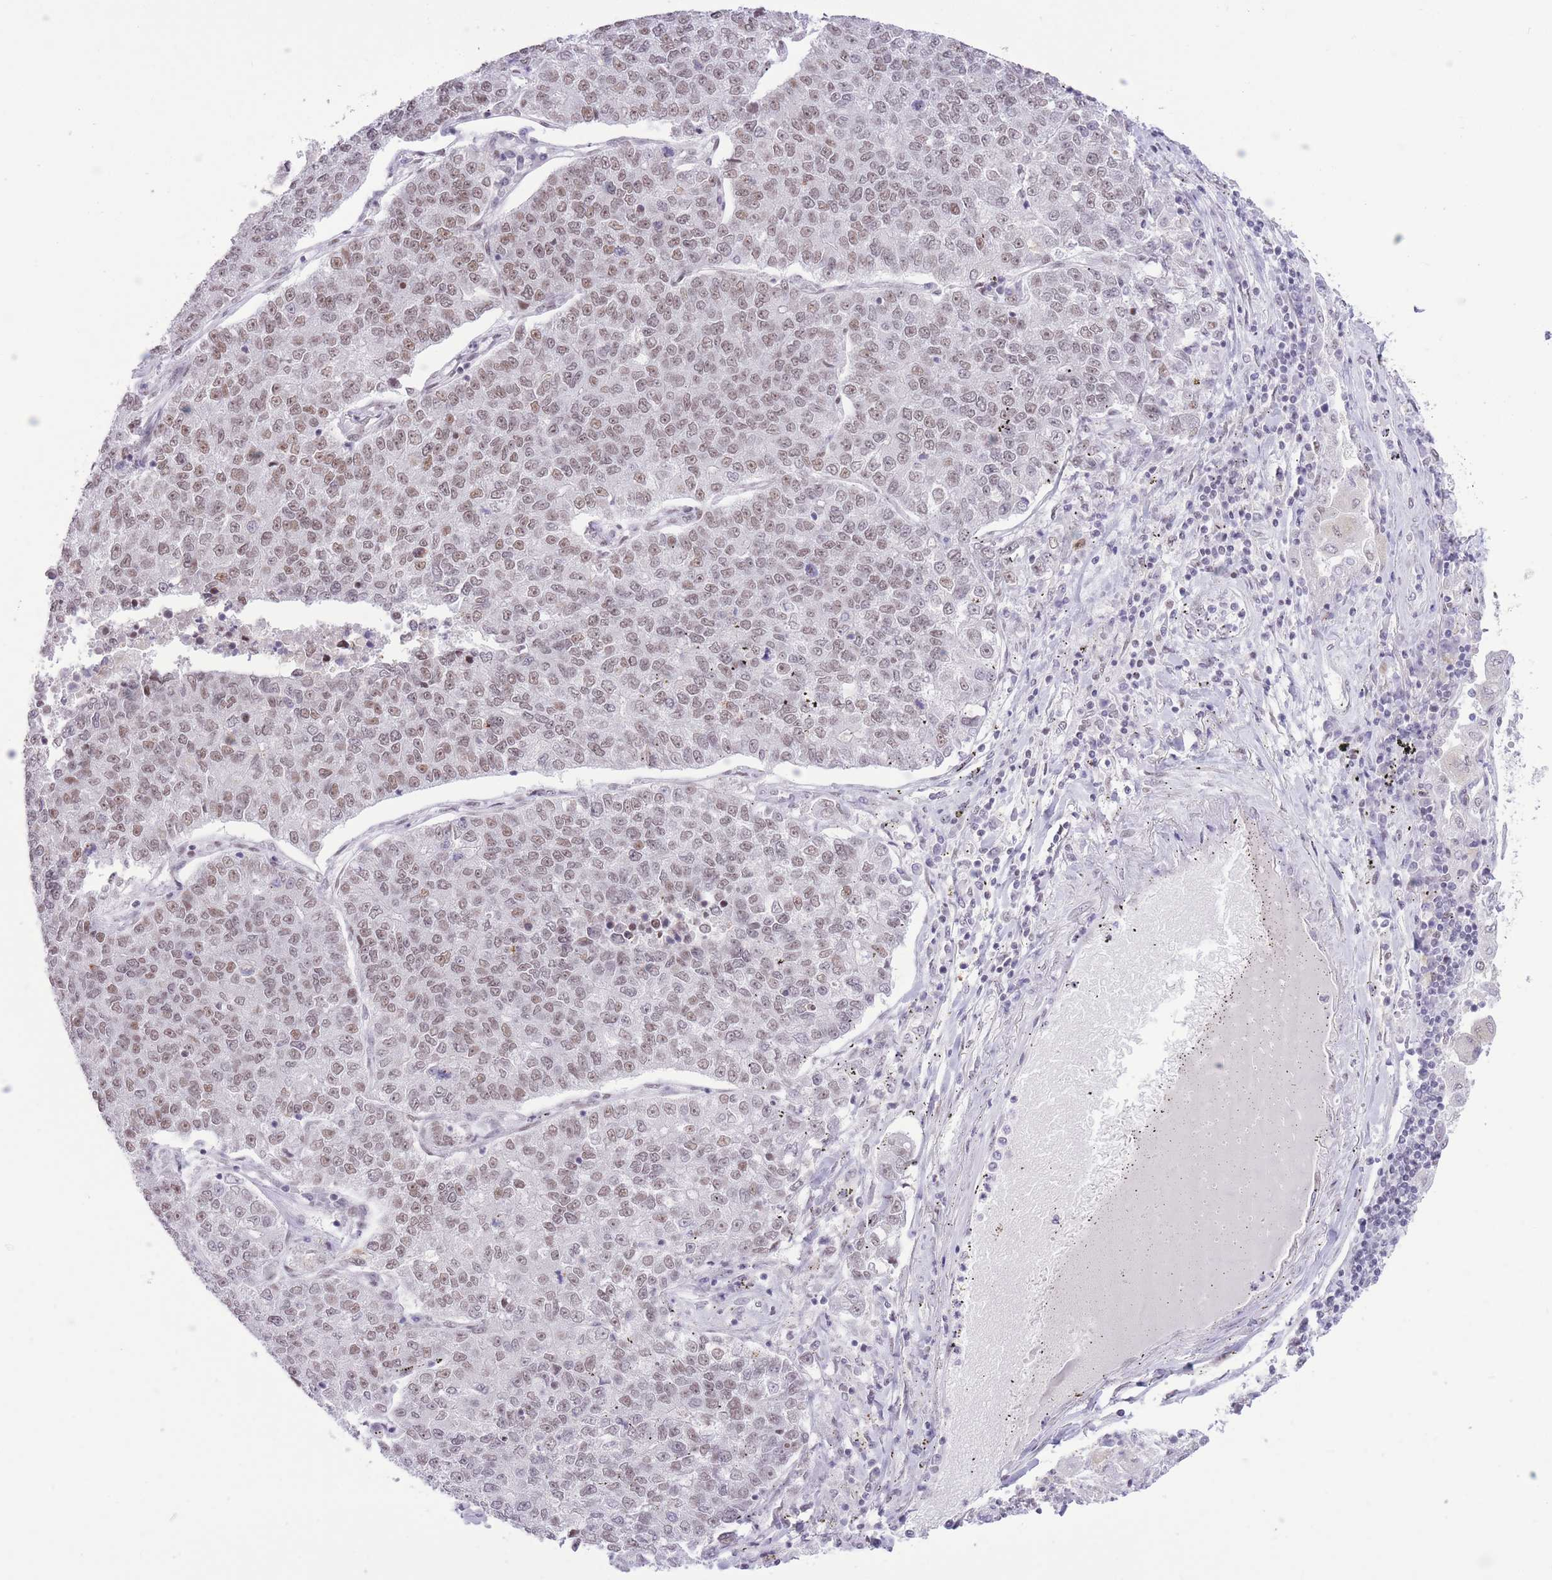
{"staining": {"intensity": "moderate", "quantity": ">75%", "location": "nuclear"}, "tissue": "lung cancer", "cell_type": "Tumor cells", "image_type": "cancer", "snomed": [{"axis": "morphology", "description": "Adenocarcinoma, NOS"}, {"axis": "topography", "description": "Lung"}], "caption": "Immunohistochemistry micrograph of neoplastic tissue: human adenocarcinoma (lung) stained using IHC demonstrates medium levels of moderate protein expression localized specifically in the nuclear of tumor cells, appearing as a nuclear brown color.", "gene": "ZBED5", "patient": {"sex": "male", "age": 49}}